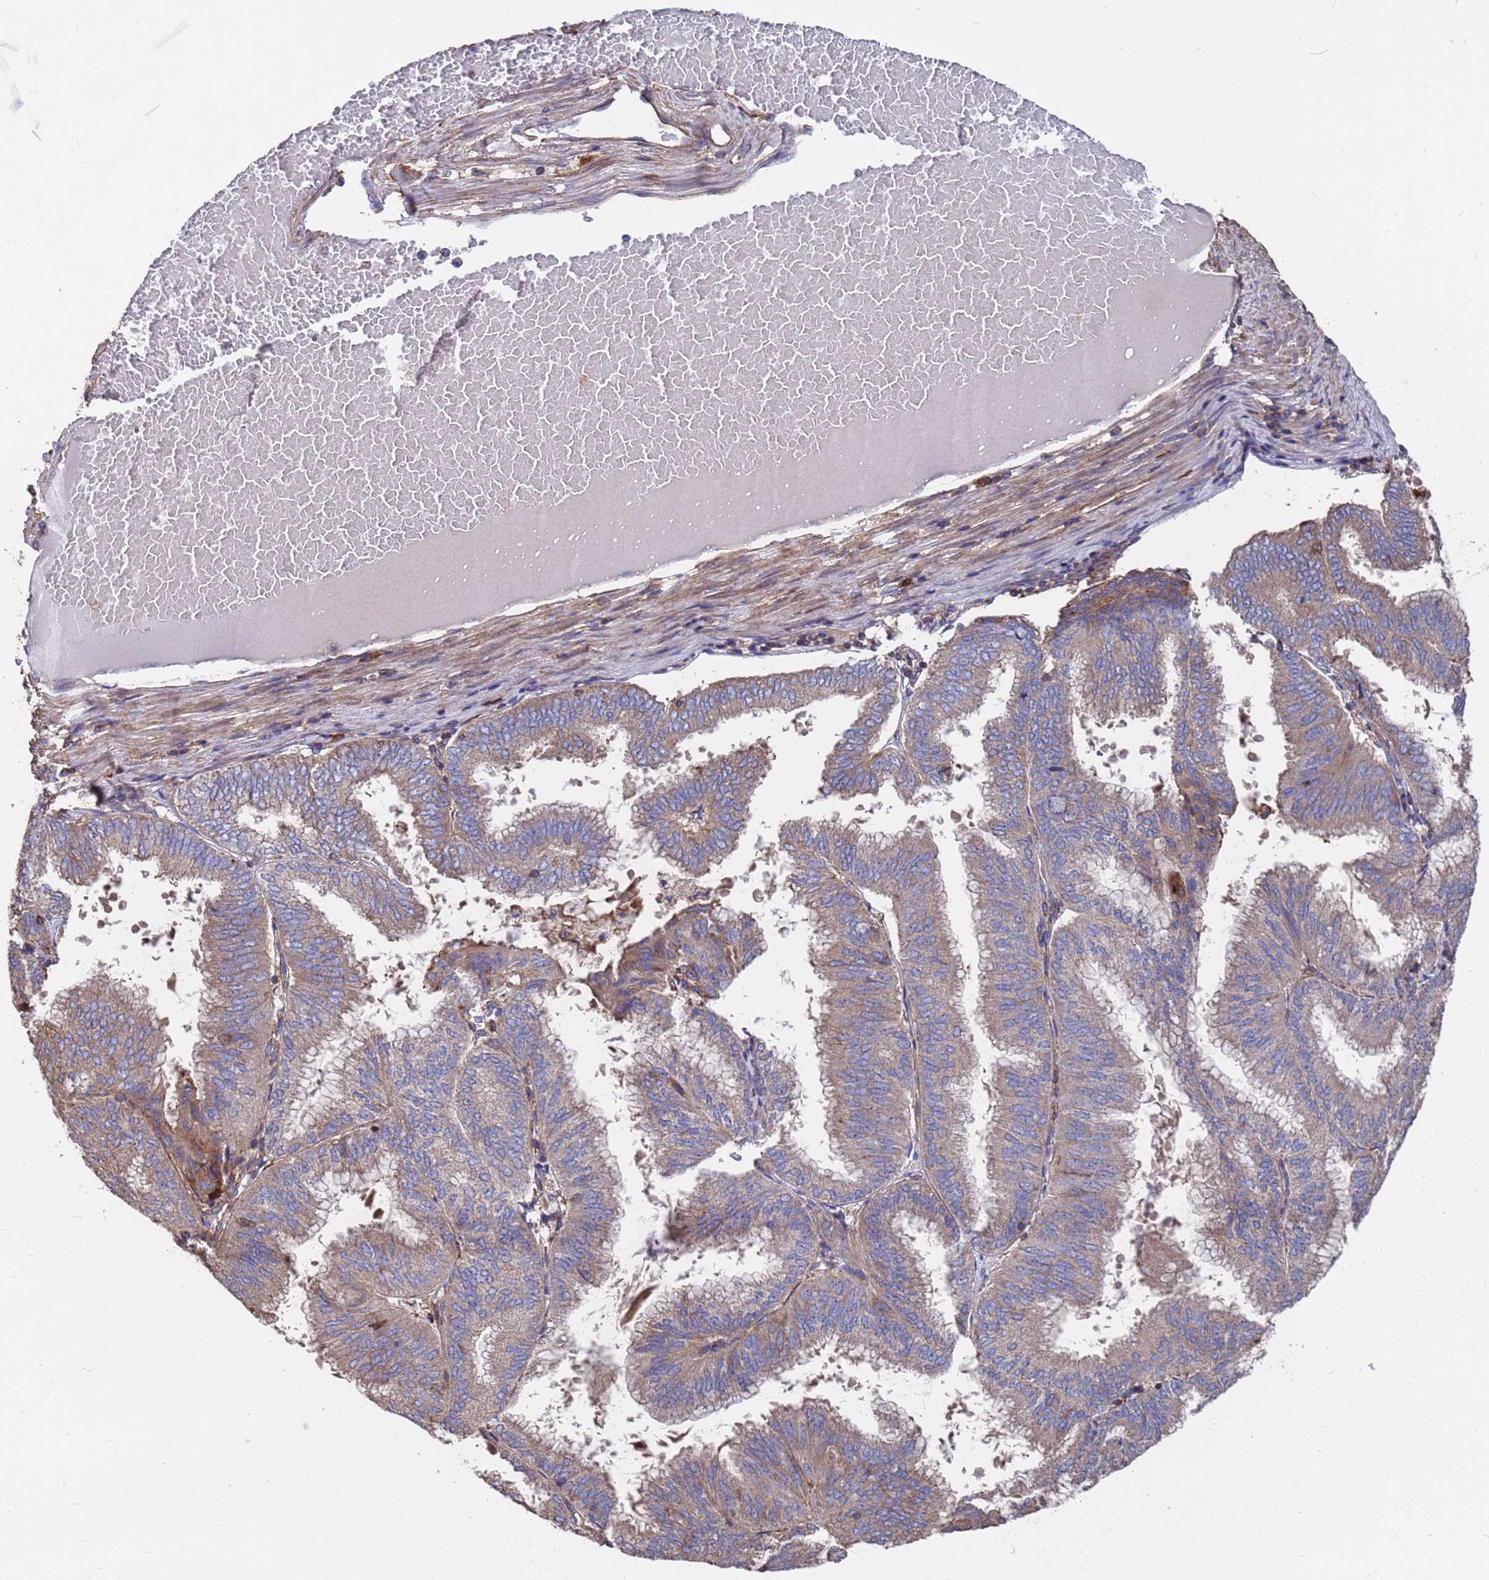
{"staining": {"intensity": "strong", "quantity": "<25%", "location": "cytoplasmic/membranous"}, "tissue": "endometrial cancer", "cell_type": "Tumor cells", "image_type": "cancer", "snomed": [{"axis": "morphology", "description": "Adenocarcinoma, NOS"}, {"axis": "topography", "description": "Endometrium"}], "caption": "Immunohistochemical staining of human endometrial cancer (adenocarcinoma) shows medium levels of strong cytoplasmic/membranous protein staining in about <25% of tumor cells.", "gene": "PYCR1", "patient": {"sex": "female", "age": 49}}